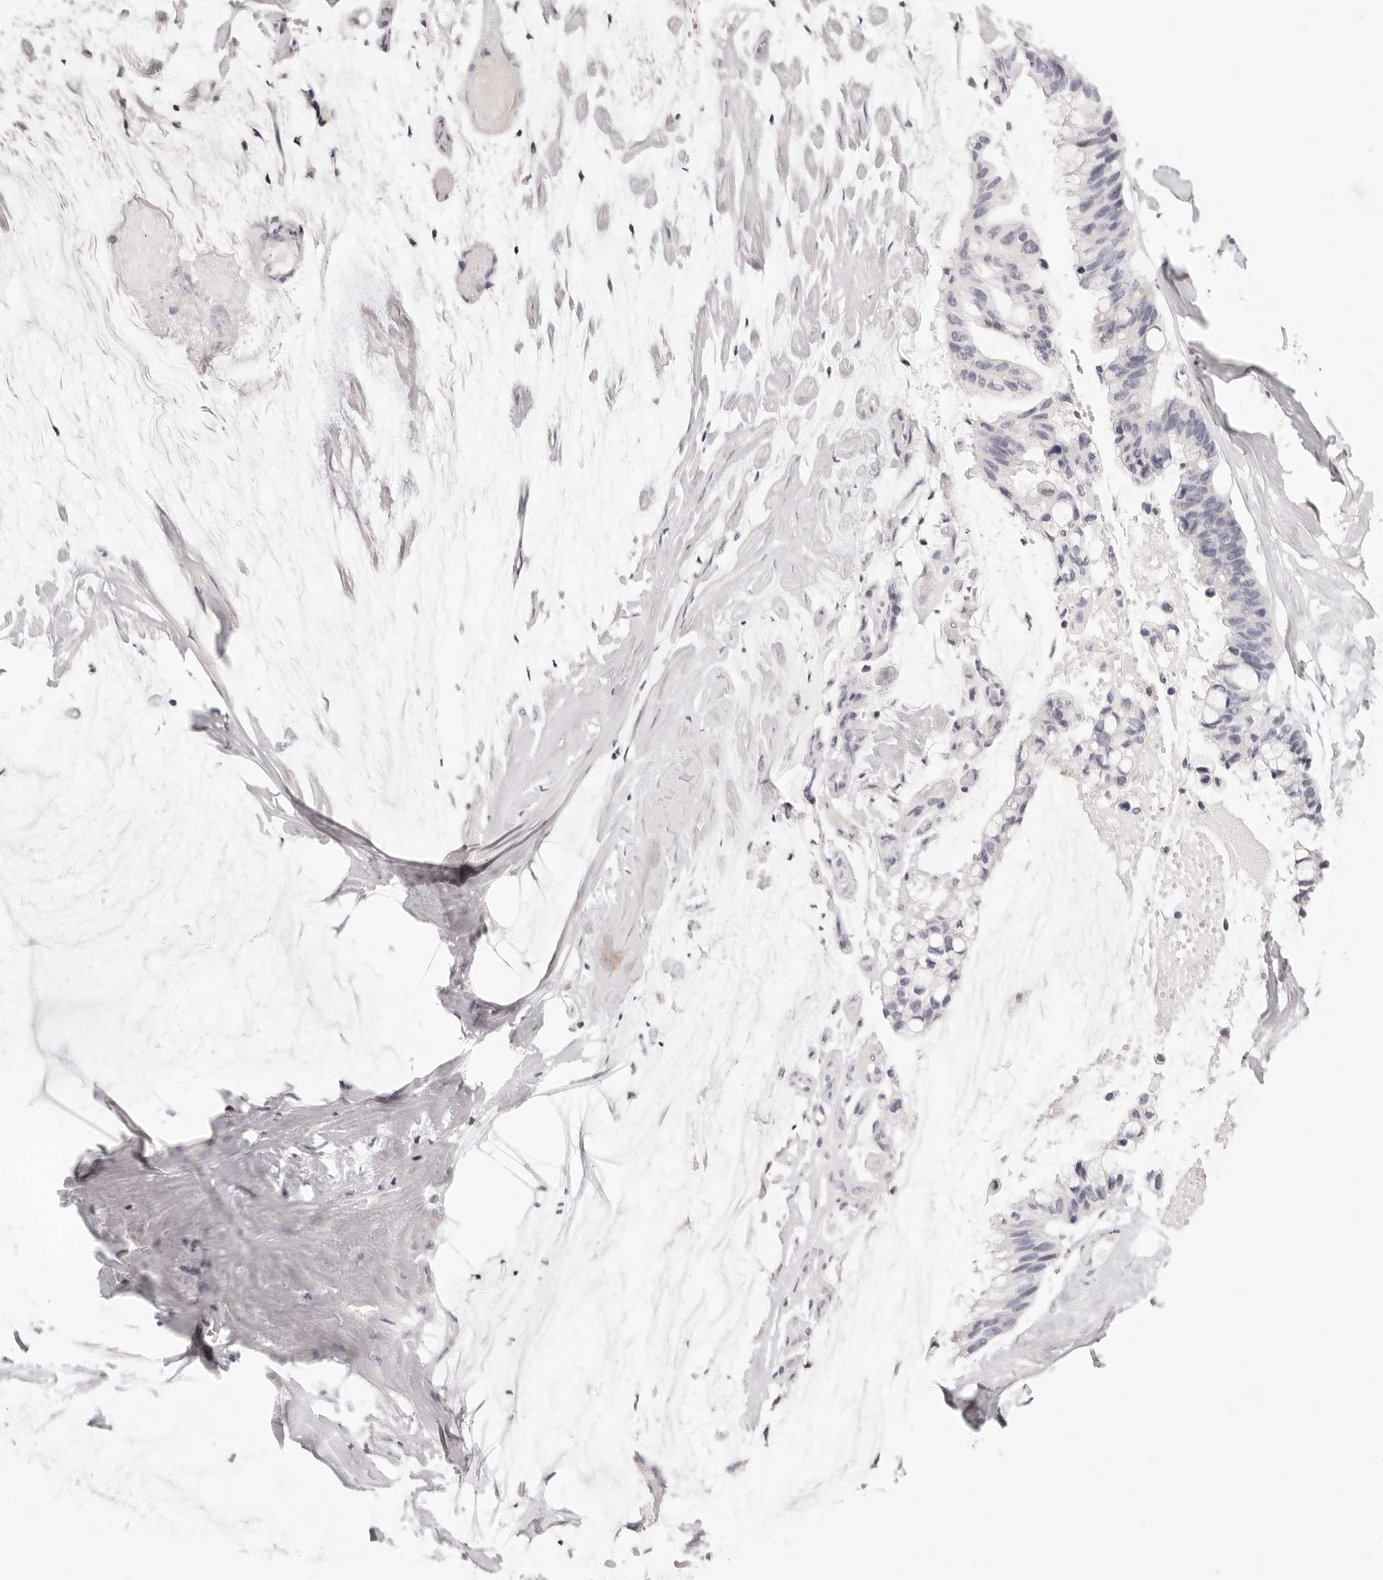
{"staining": {"intensity": "negative", "quantity": "none", "location": "none"}, "tissue": "ovarian cancer", "cell_type": "Tumor cells", "image_type": "cancer", "snomed": [{"axis": "morphology", "description": "Cystadenocarcinoma, mucinous, NOS"}, {"axis": "topography", "description": "Ovary"}], "caption": "Ovarian mucinous cystadenocarcinoma stained for a protein using immunohistochemistry shows no positivity tumor cells.", "gene": "FABP1", "patient": {"sex": "female", "age": 39}}